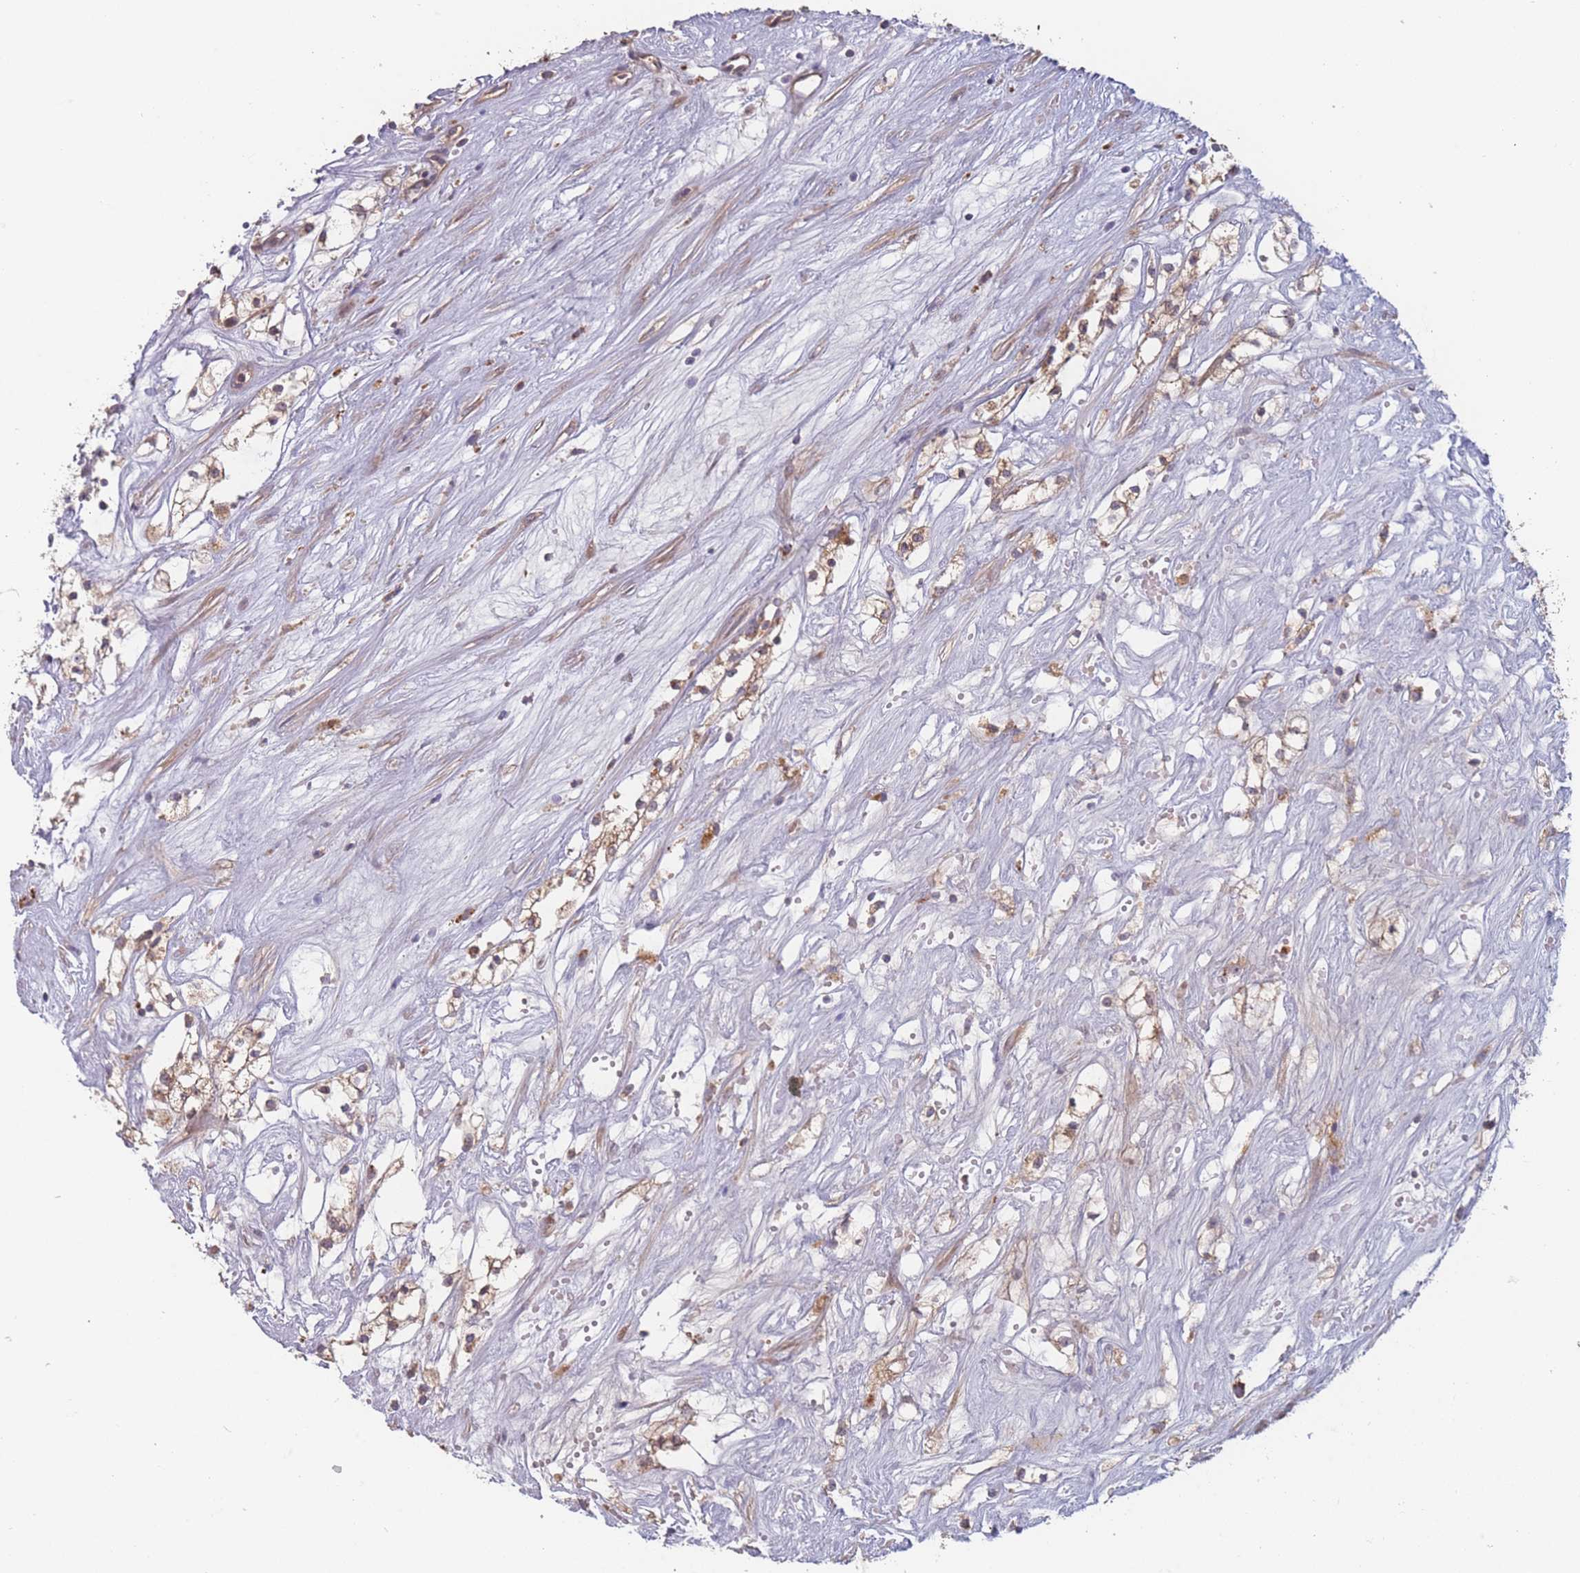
{"staining": {"intensity": "weak", "quantity": "25%-75%", "location": "cytoplasmic/membranous"}, "tissue": "renal cancer", "cell_type": "Tumor cells", "image_type": "cancer", "snomed": [{"axis": "morphology", "description": "Adenocarcinoma, NOS"}, {"axis": "topography", "description": "Kidney"}], "caption": "Renal adenocarcinoma stained with DAB (3,3'-diaminobenzidine) IHC reveals low levels of weak cytoplasmic/membranous expression in about 25%-75% of tumor cells.", "gene": "ATP5MG", "patient": {"sex": "male", "age": 59}}